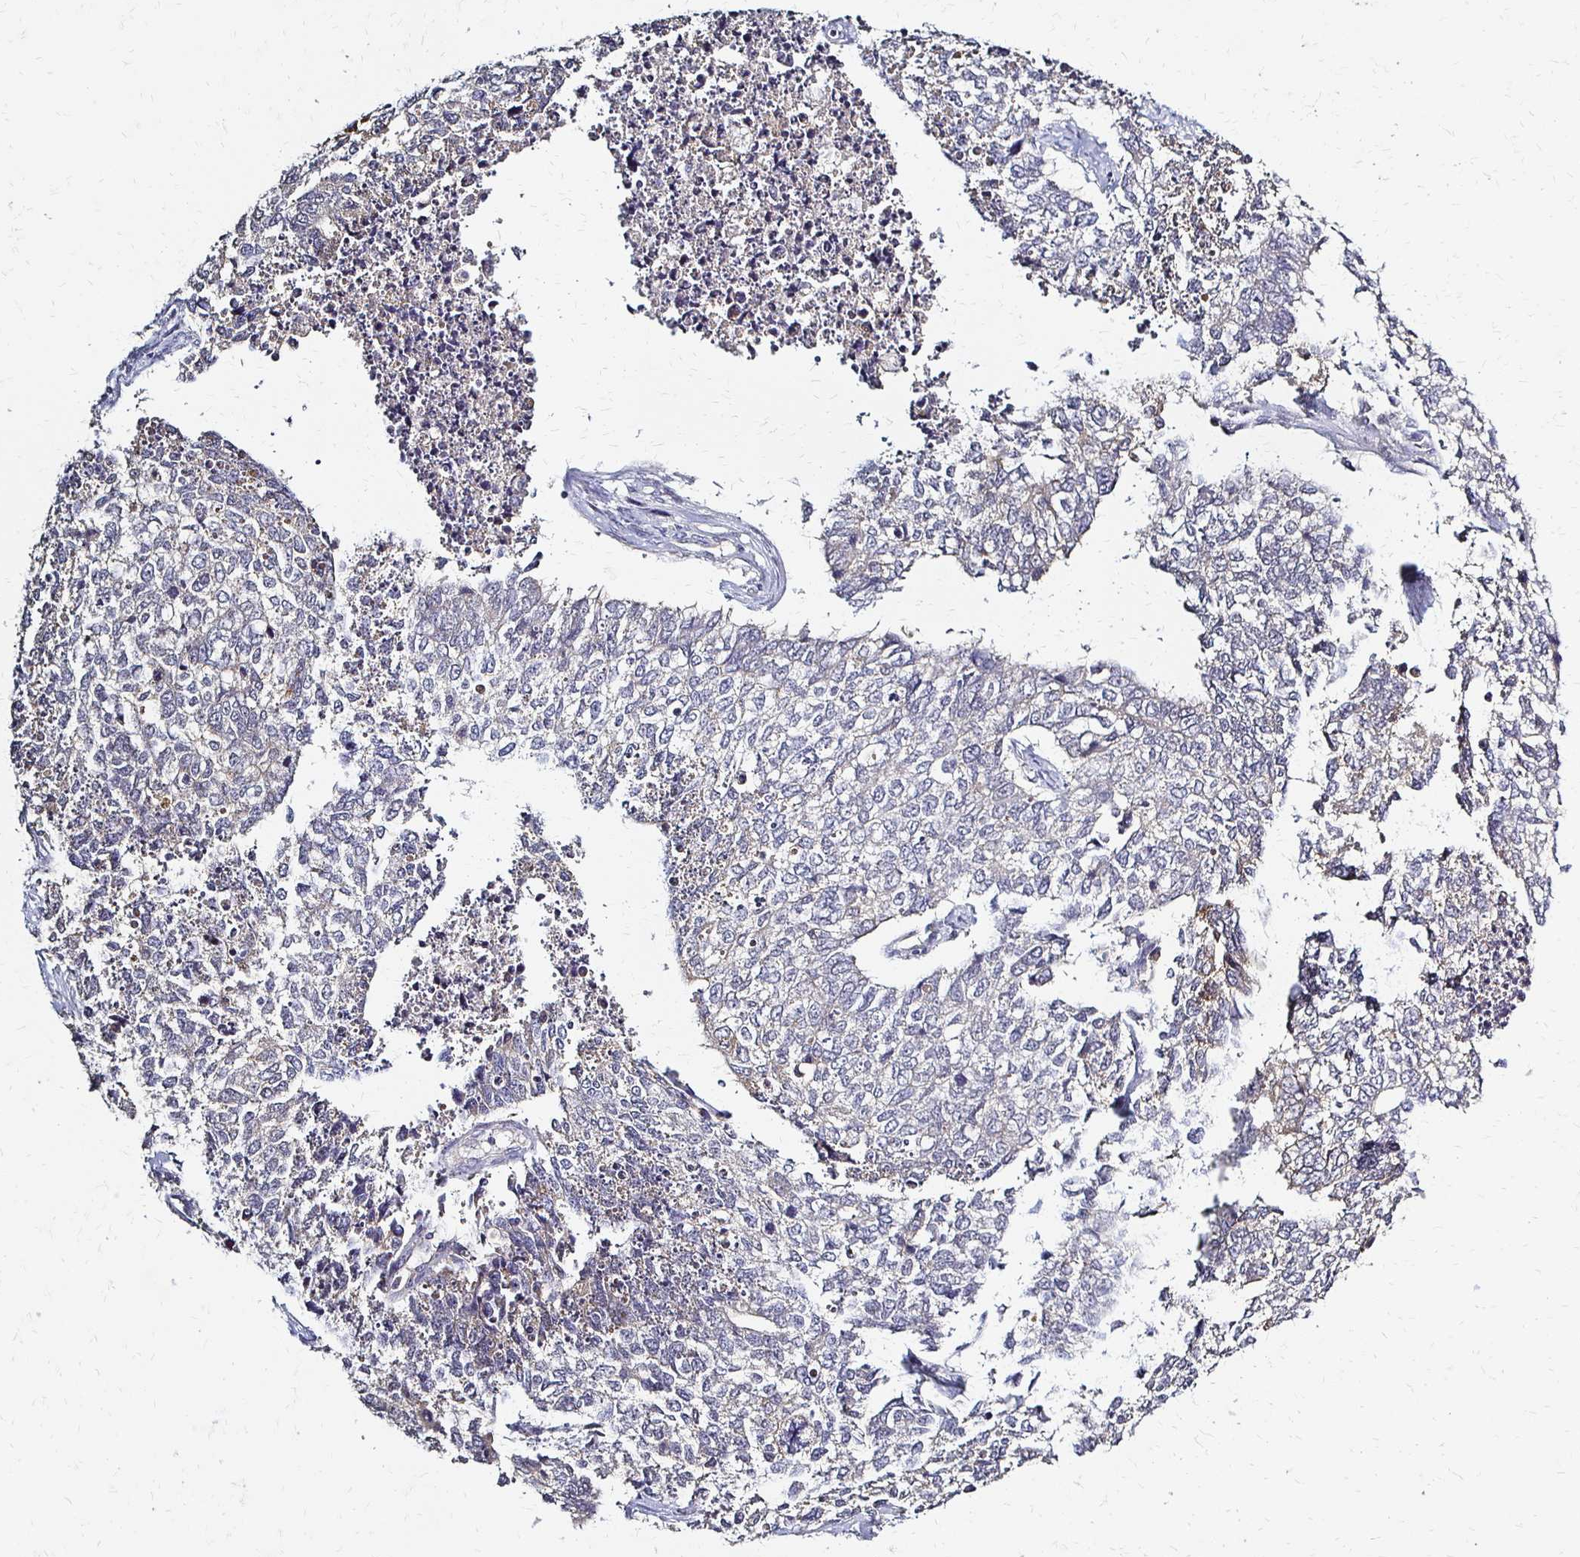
{"staining": {"intensity": "negative", "quantity": "none", "location": "none"}, "tissue": "cervical cancer", "cell_type": "Tumor cells", "image_type": "cancer", "snomed": [{"axis": "morphology", "description": "Adenocarcinoma, NOS"}, {"axis": "topography", "description": "Cervix"}], "caption": "Immunohistochemistry (IHC) of cervical cancer exhibits no staining in tumor cells.", "gene": "SLC9A9", "patient": {"sex": "female", "age": 63}}